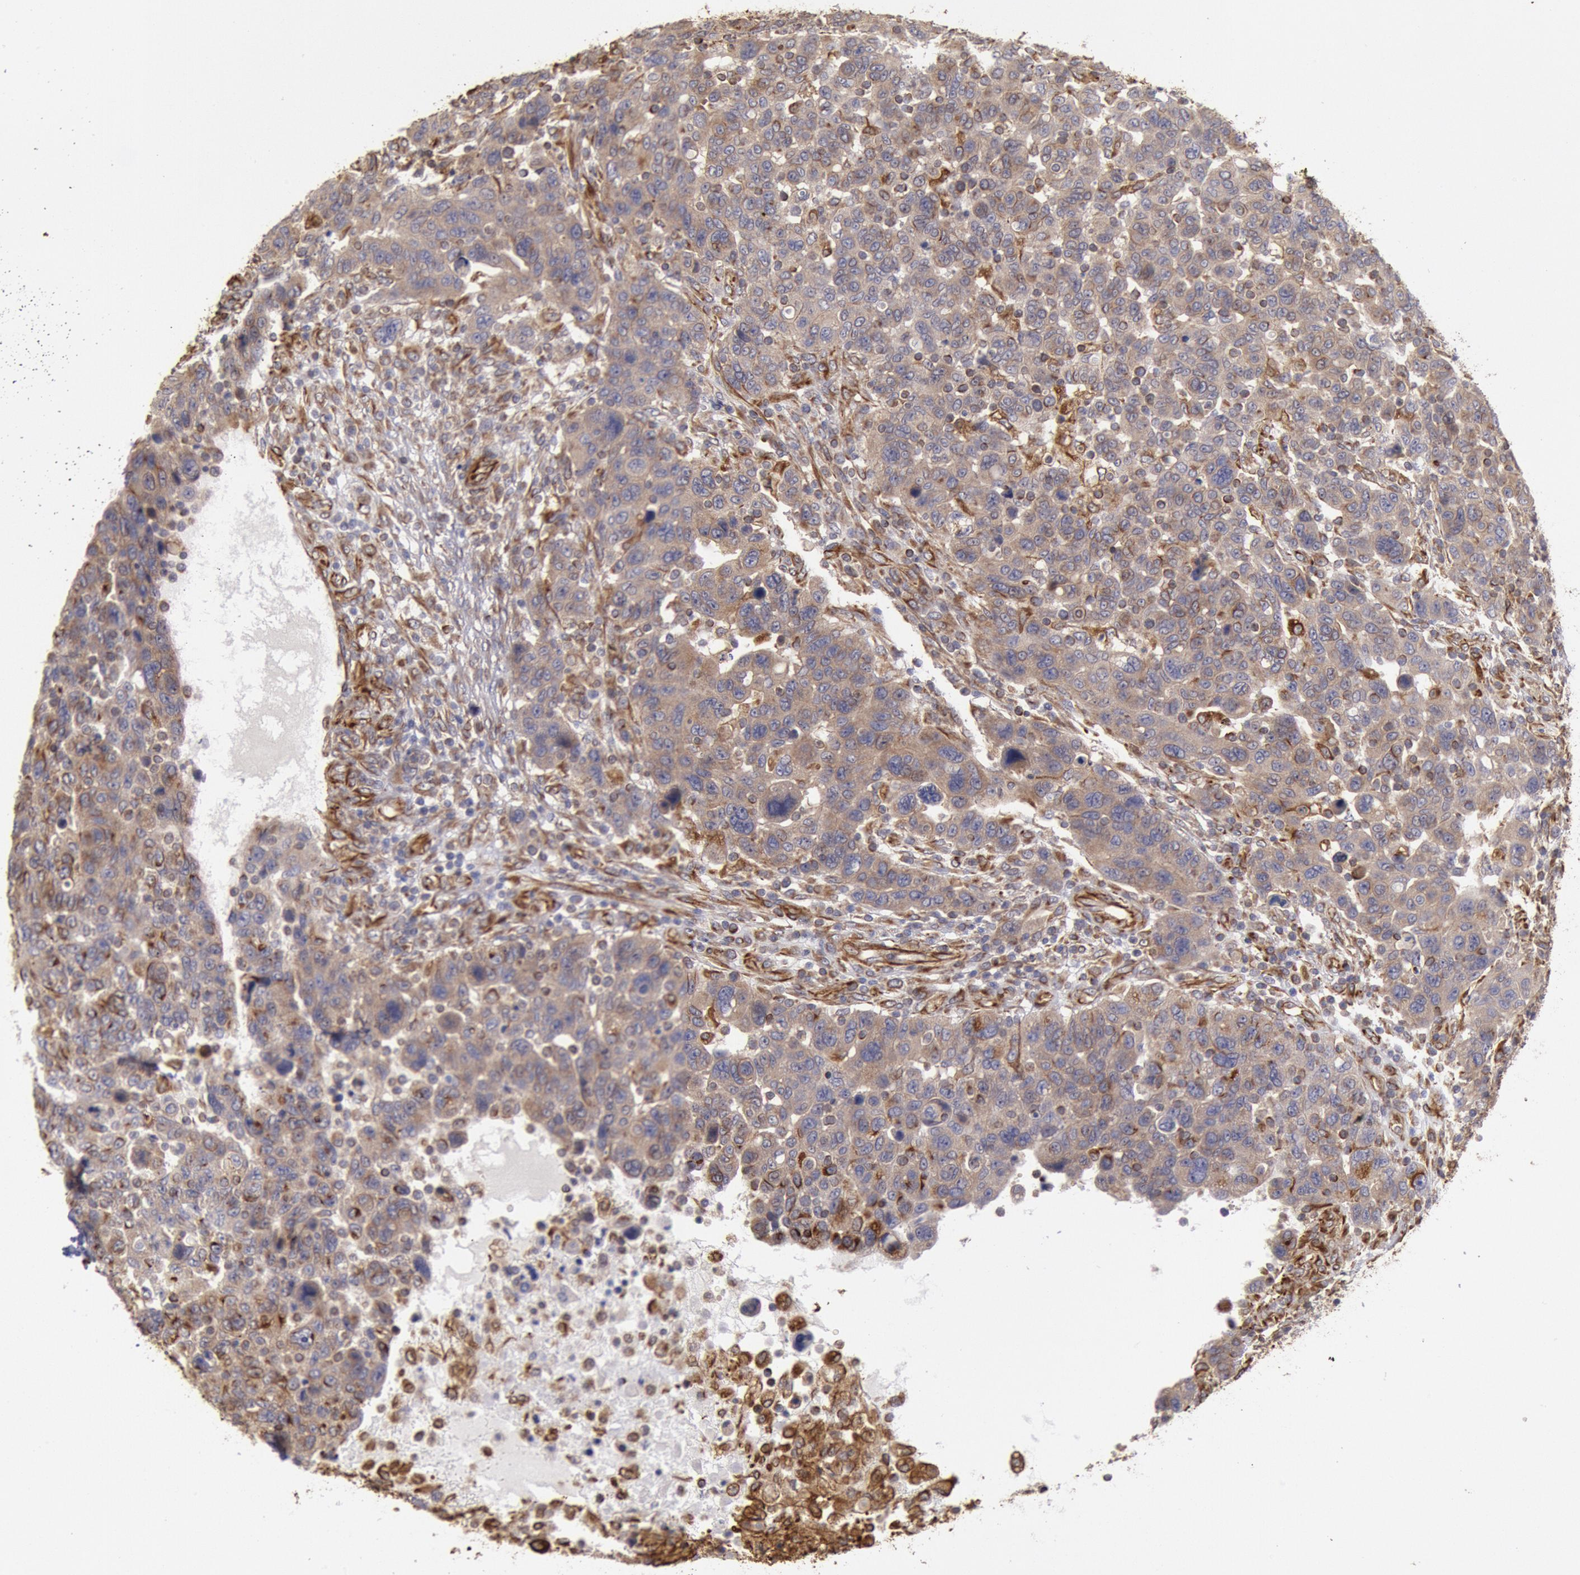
{"staining": {"intensity": "weak", "quantity": ">75%", "location": "cytoplasmic/membranous"}, "tissue": "breast cancer", "cell_type": "Tumor cells", "image_type": "cancer", "snomed": [{"axis": "morphology", "description": "Duct carcinoma"}, {"axis": "topography", "description": "Breast"}], "caption": "Breast cancer (intraductal carcinoma) stained with IHC shows weak cytoplasmic/membranous positivity in approximately >75% of tumor cells.", "gene": "RNF139", "patient": {"sex": "female", "age": 37}}